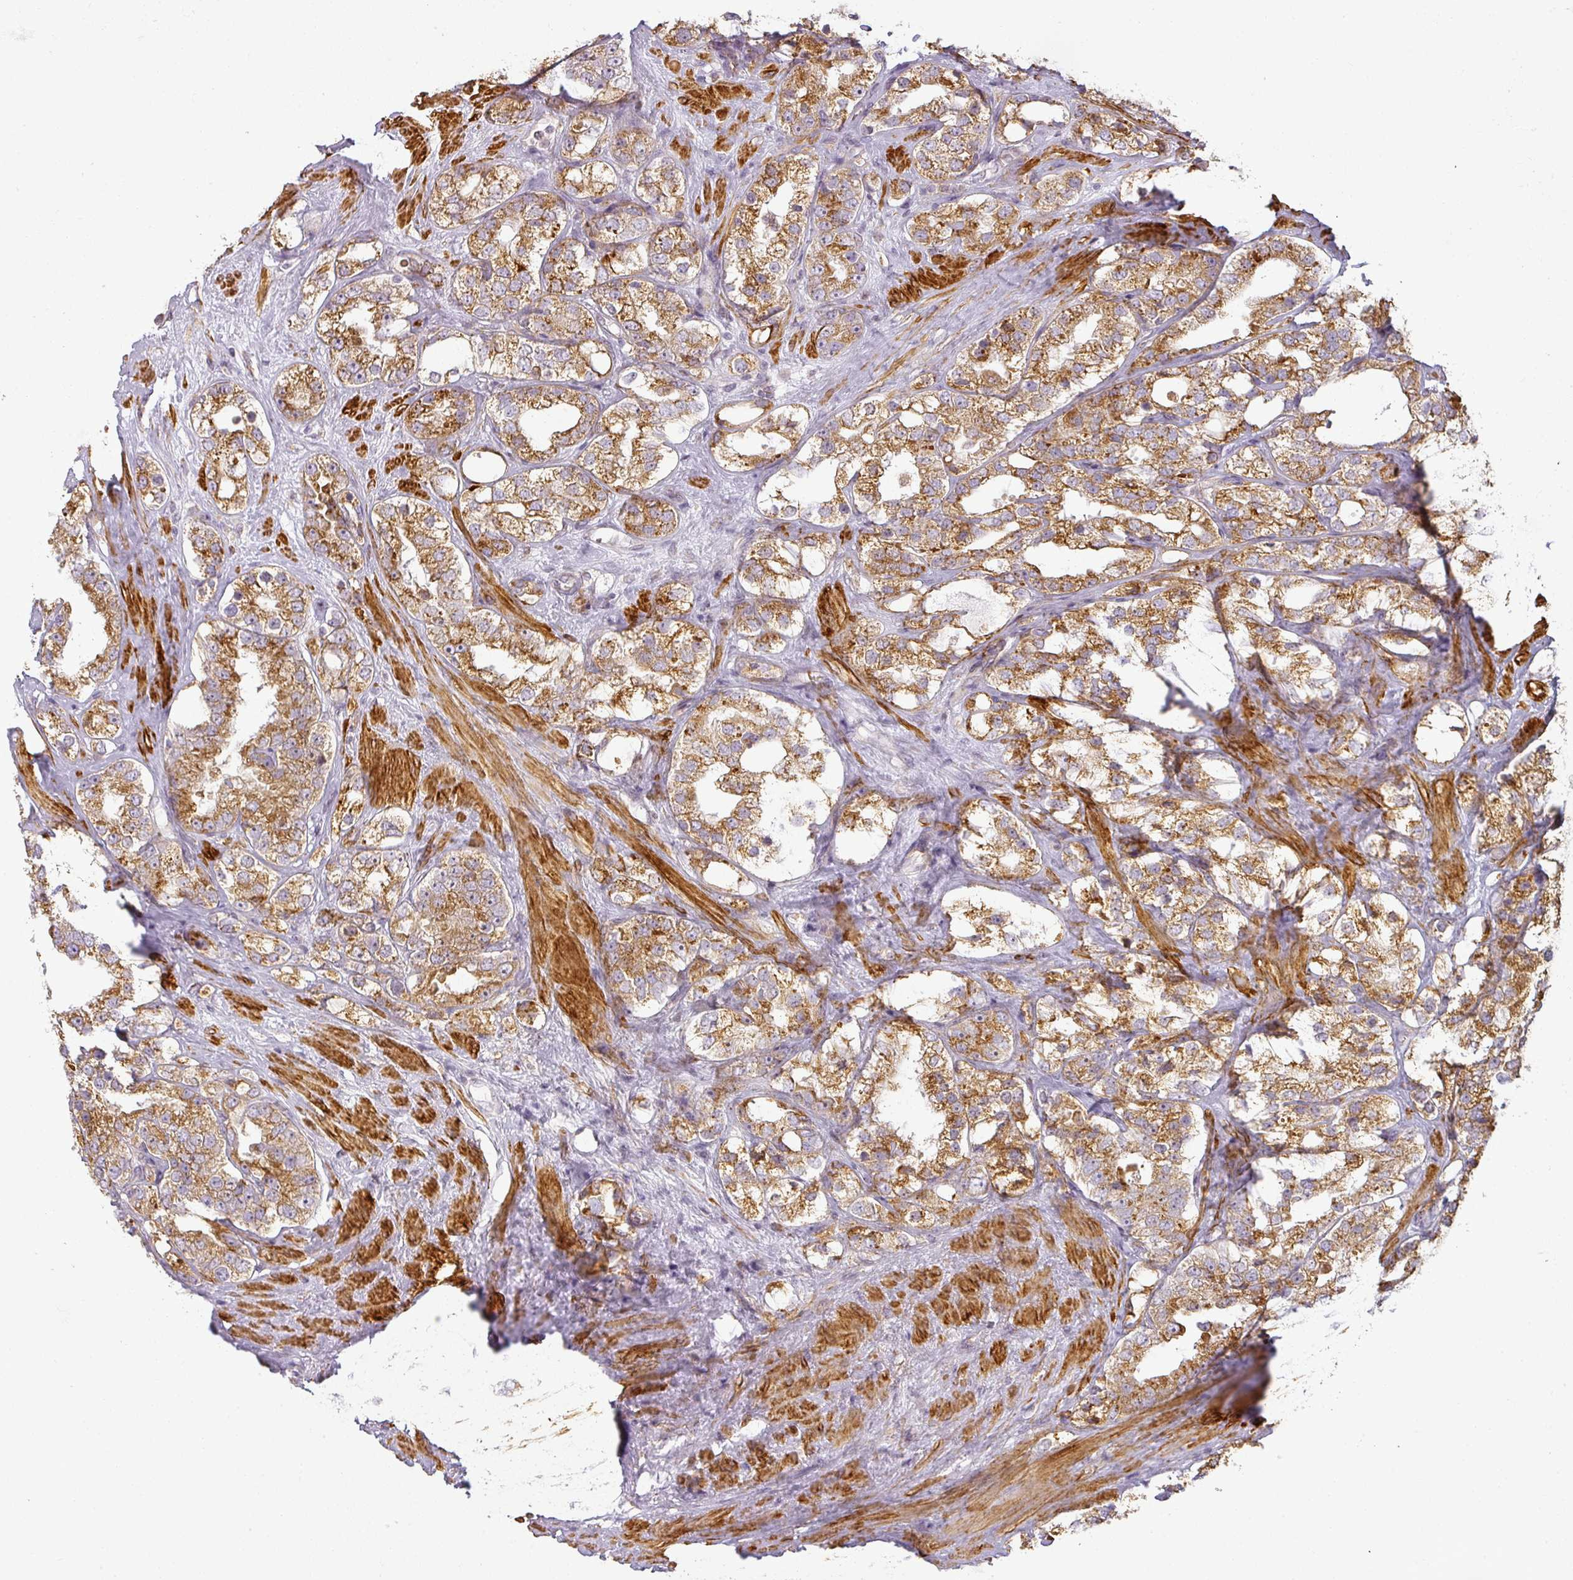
{"staining": {"intensity": "moderate", "quantity": ">75%", "location": "cytoplasmic/membranous"}, "tissue": "prostate cancer", "cell_type": "Tumor cells", "image_type": "cancer", "snomed": [{"axis": "morphology", "description": "Adenocarcinoma, NOS"}, {"axis": "topography", "description": "Prostate"}], "caption": "This is an image of immunohistochemistry (IHC) staining of adenocarcinoma (prostate), which shows moderate positivity in the cytoplasmic/membranous of tumor cells.", "gene": "CCDC144A", "patient": {"sex": "male", "age": 79}}